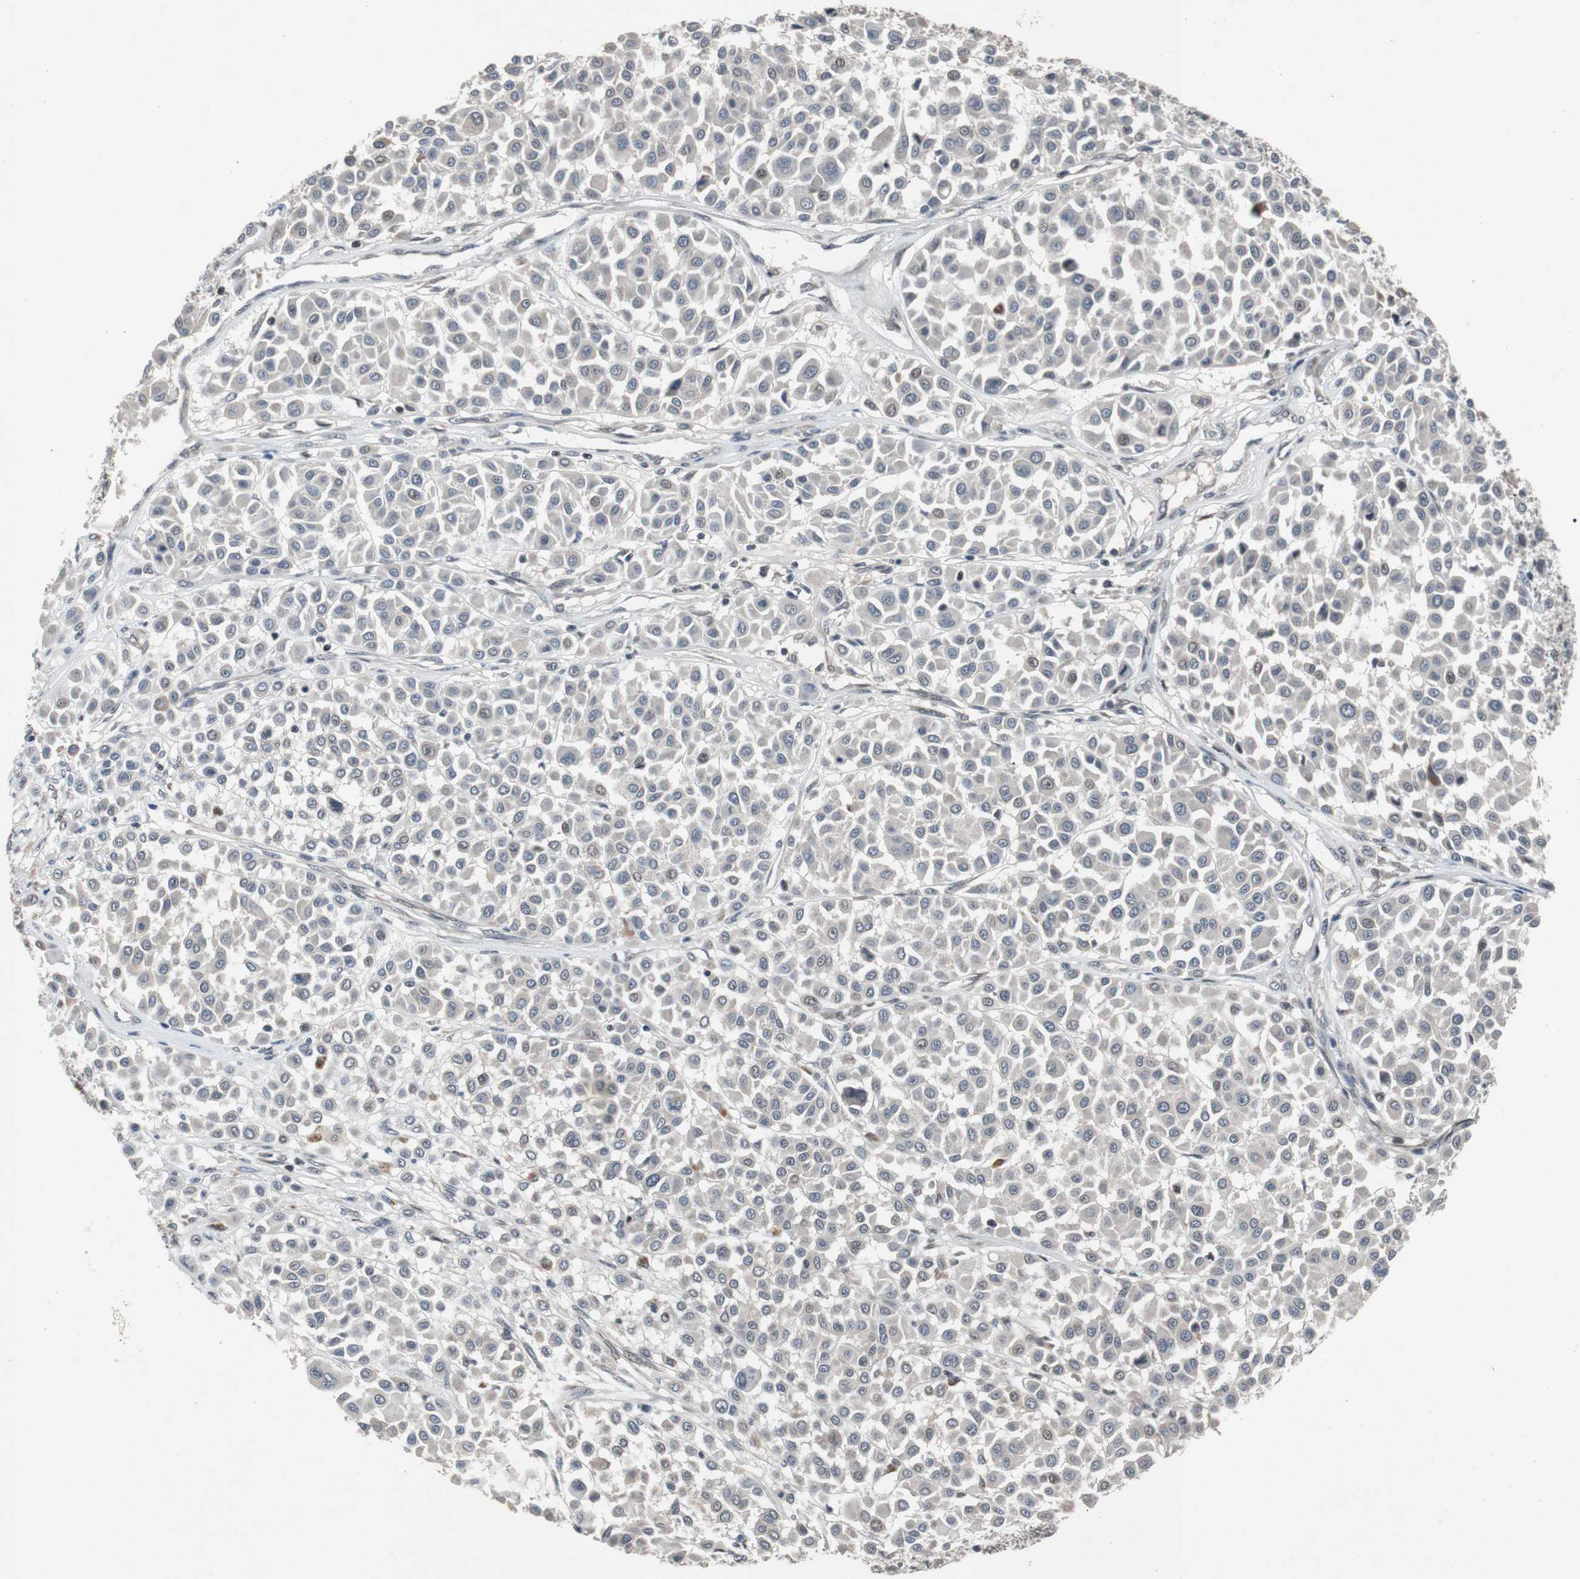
{"staining": {"intensity": "negative", "quantity": "none", "location": "none"}, "tissue": "melanoma", "cell_type": "Tumor cells", "image_type": "cancer", "snomed": [{"axis": "morphology", "description": "Malignant melanoma, Metastatic site"}, {"axis": "topography", "description": "Soft tissue"}], "caption": "This is an IHC histopathology image of malignant melanoma (metastatic site). There is no expression in tumor cells.", "gene": "TP63", "patient": {"sex": "male", "age": 41}}